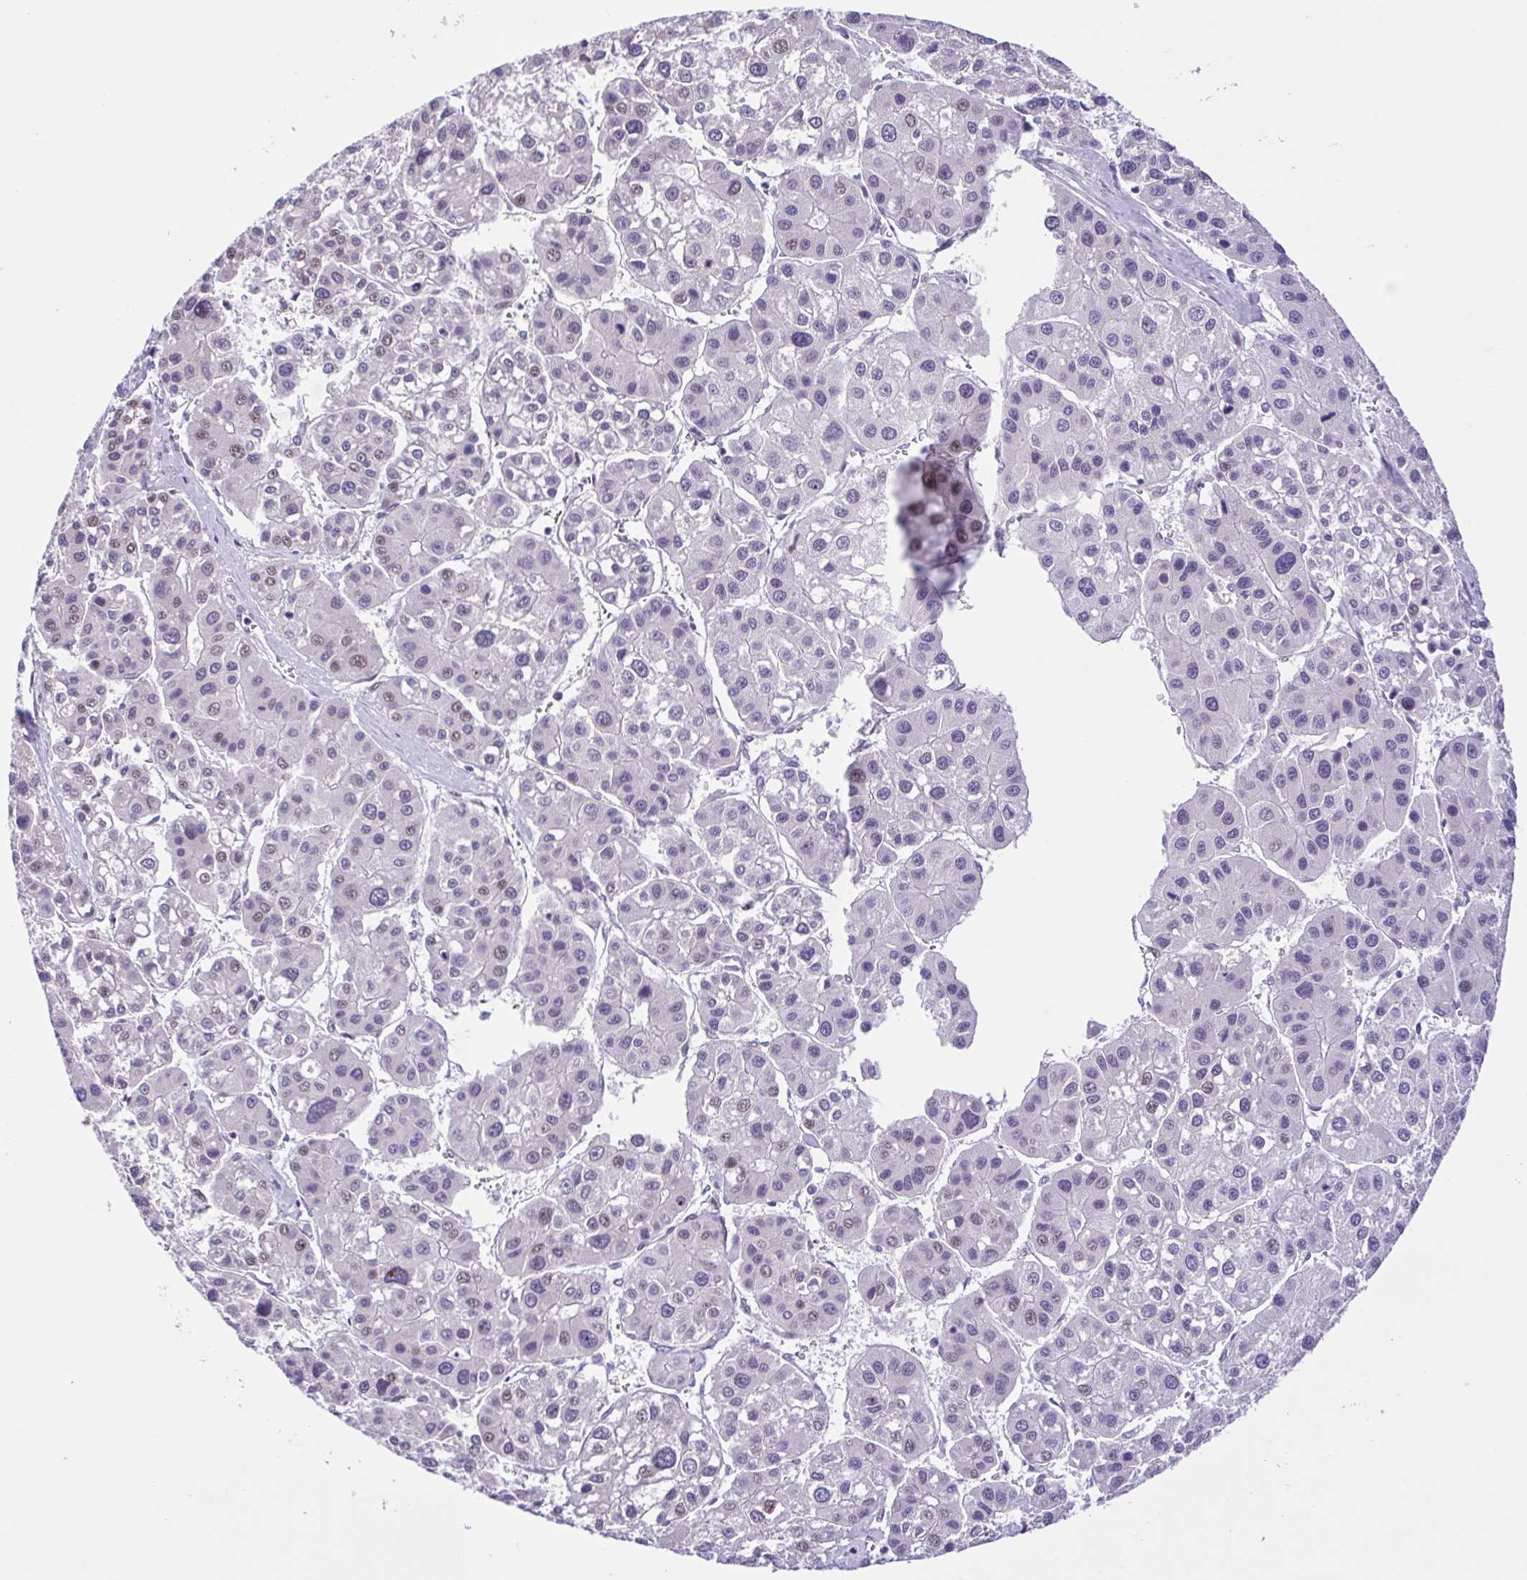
{"staining": {"intensity": "weak", "quantity": "<25%", "location": "nuclear"}, "tissue": "liver cancer", "cell_type": "Tumor cells", "image_type": "cancer", "snomed": [{"axis": "morphology", "description": "Carcinoma, Hepatocellular, NOS"}, {"axis": "topography", "description": "Liver"}], "caption": "This photomicrograph is of liver cancer (hepatocellular carcinoma) stained with IHC to label a protein in brown with the nuclei are counter-stained blue. There is no positivity in tumor cells. (DAB (3,3'-diaminobenzidine) immunohistochemistry (IHC), high magnification).", "gene": "TGM3", "patient": {"sex": "male", "age": 73}}